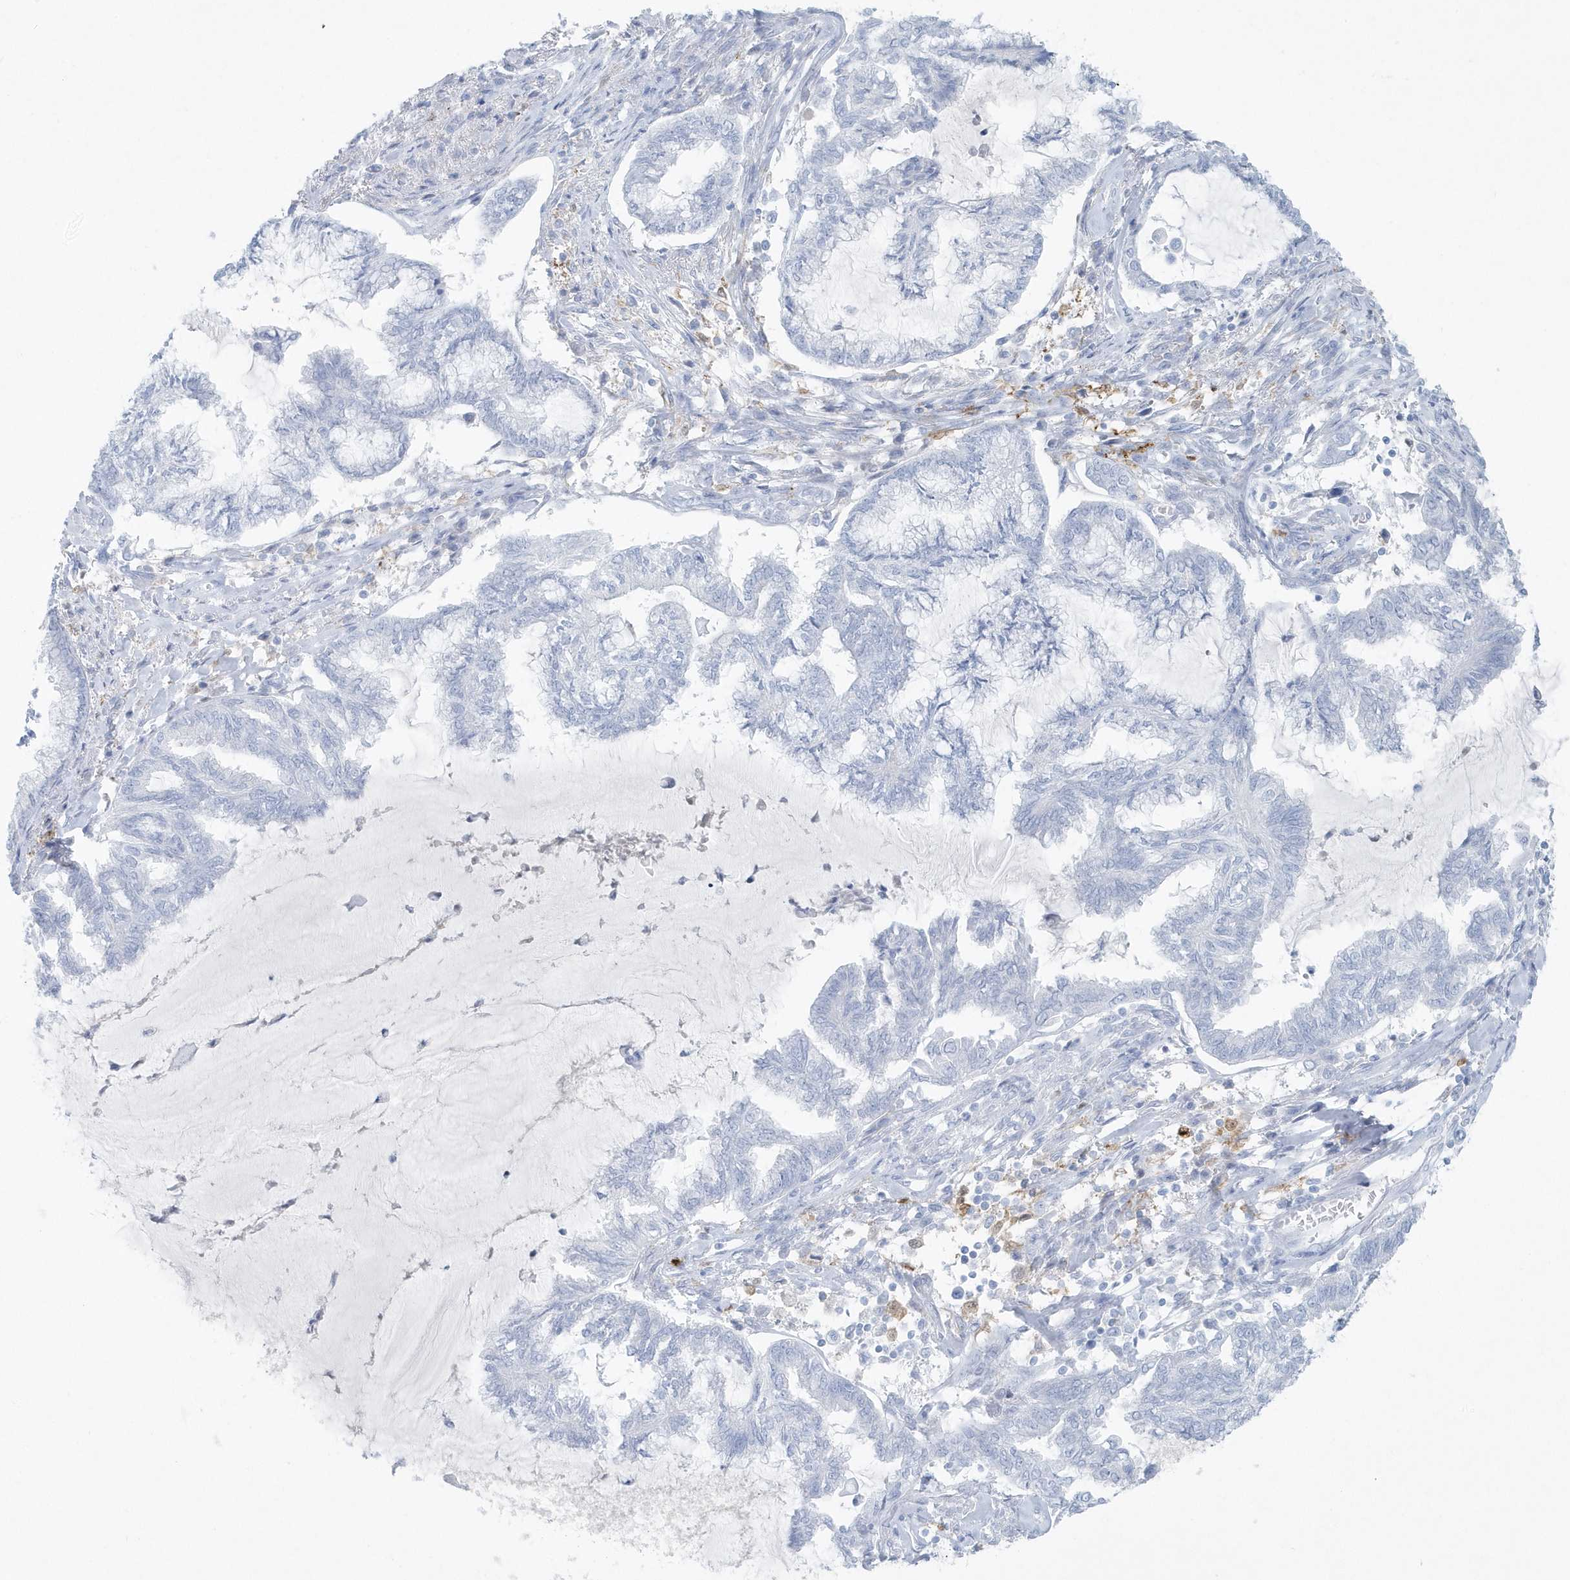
{"staining": {"intensity": "negative", "quantity": "none", "location": "none"}, "tissue": "endometrial cancer", "cell_type": "Tumor cells", "image_type": "cancer", "snomed": [{"axis": "morphology", "description": "Adenocarcinoma, NOS"}, {"axis": "topography", "description": "Endometrium"}], "caption": "This is an IHC histopathology image of human endometrial cancer (adenocarcinoma). There is no staining in tumor cells.", "gene": "FAM98A", "patient": {"sex": "female", "age": 86}}